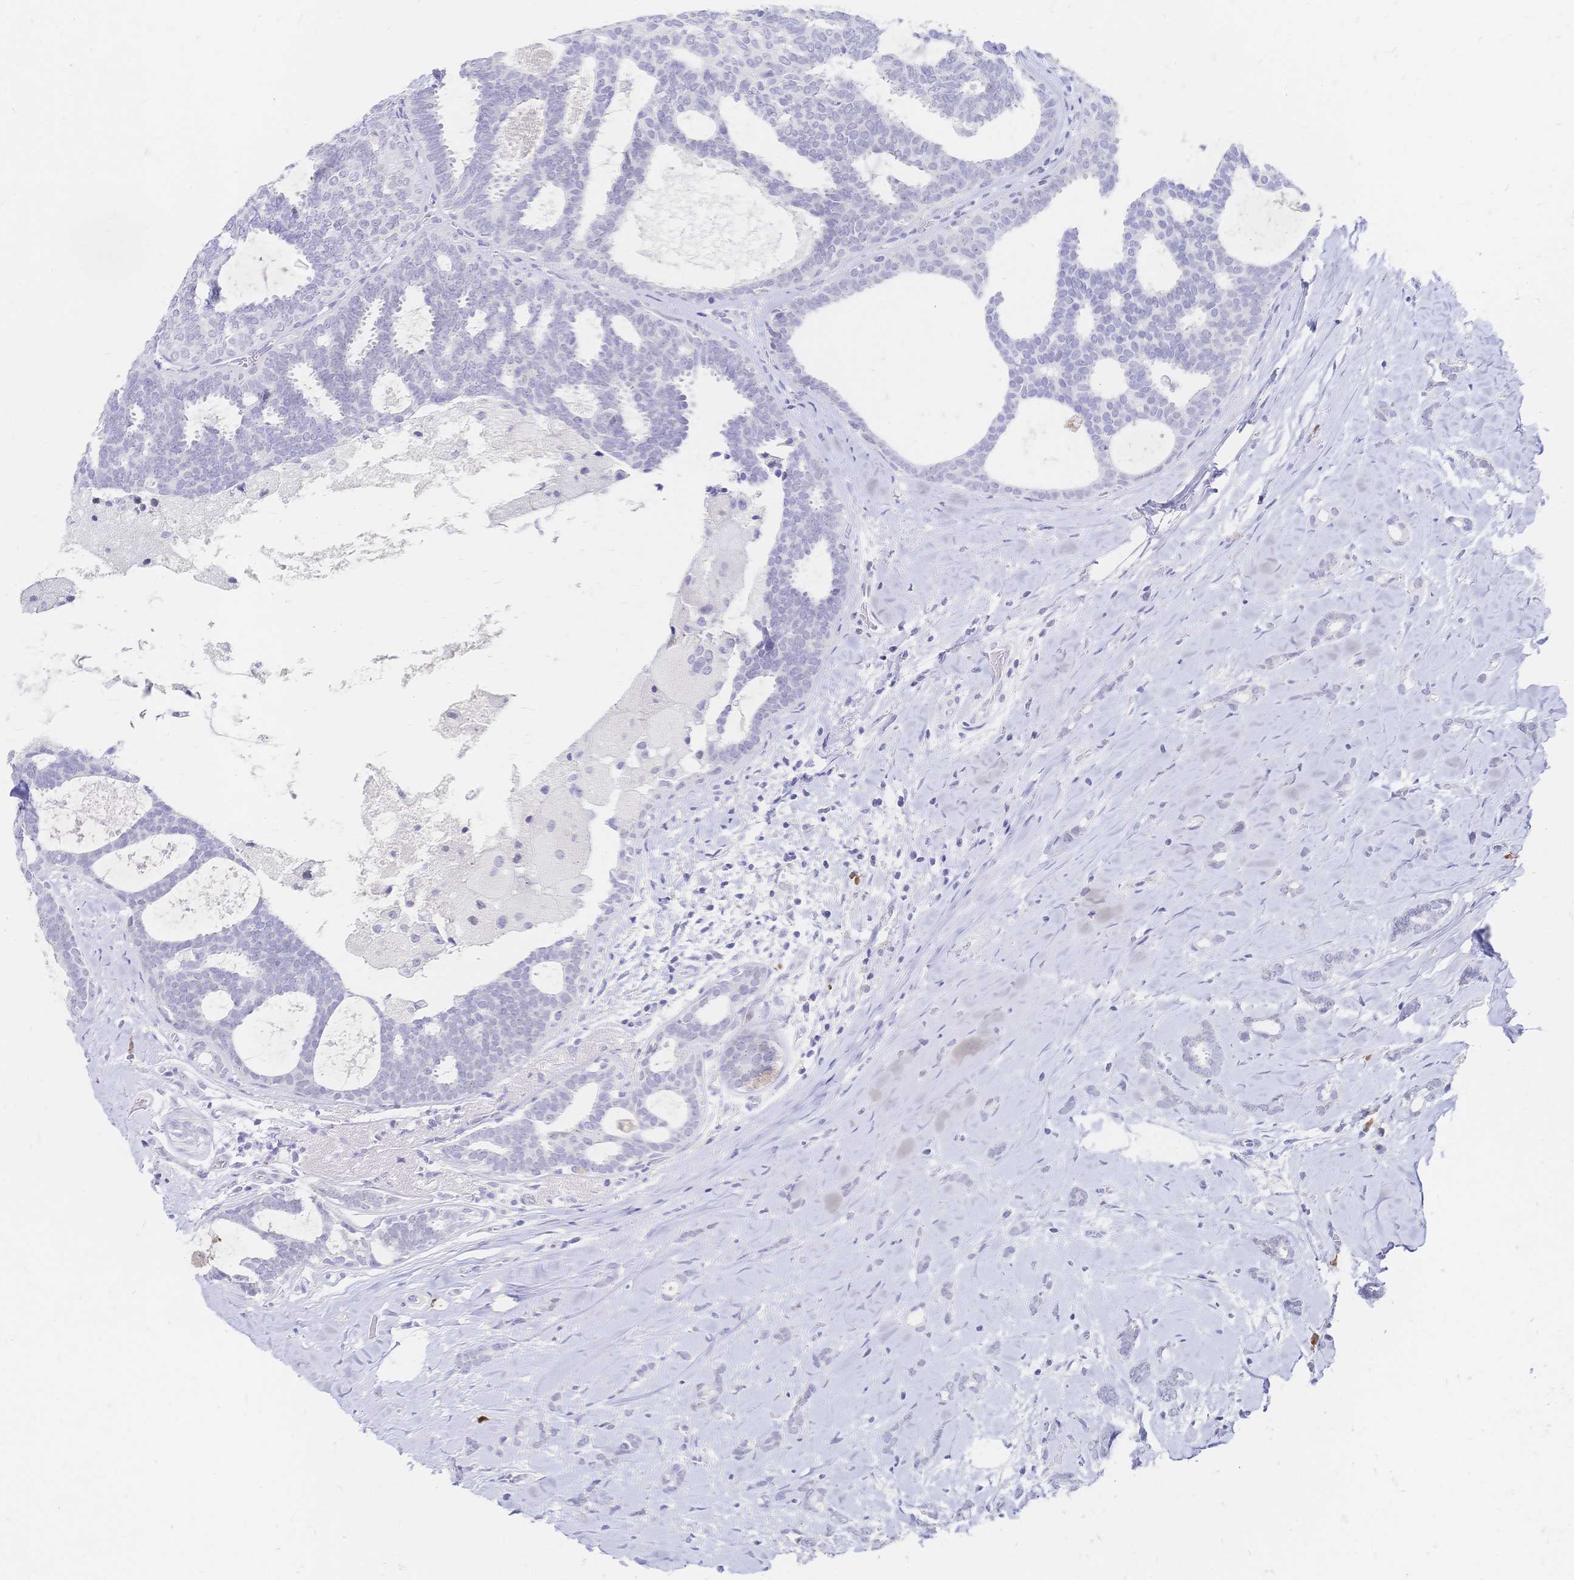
{"staining": {"intensity": "negative", "quantity": "none", "location": "none"}, "tissue": "breast cancer", "cell_type": "Tumor cells", "image_type": "cancer", "snomed": [{"axis": "morphology", "description": "Intraductal carcinoma, in situ"}, {"axis": "morphology", "description": "Duct carcinoma"}, {"axis": "morphology", "description": "Lobular carcinoma, in situ"}, {"axis": "topography", "description": "Breast"}], "caption": "A high-resolution histopathology image shows immunohistochemistry staining of lobular carcinoma in situ (breast), which shows no significant positivity in tumor cells.", "gene": "PSORS1C2", "patient": {"sex": "female", "age": 44}}